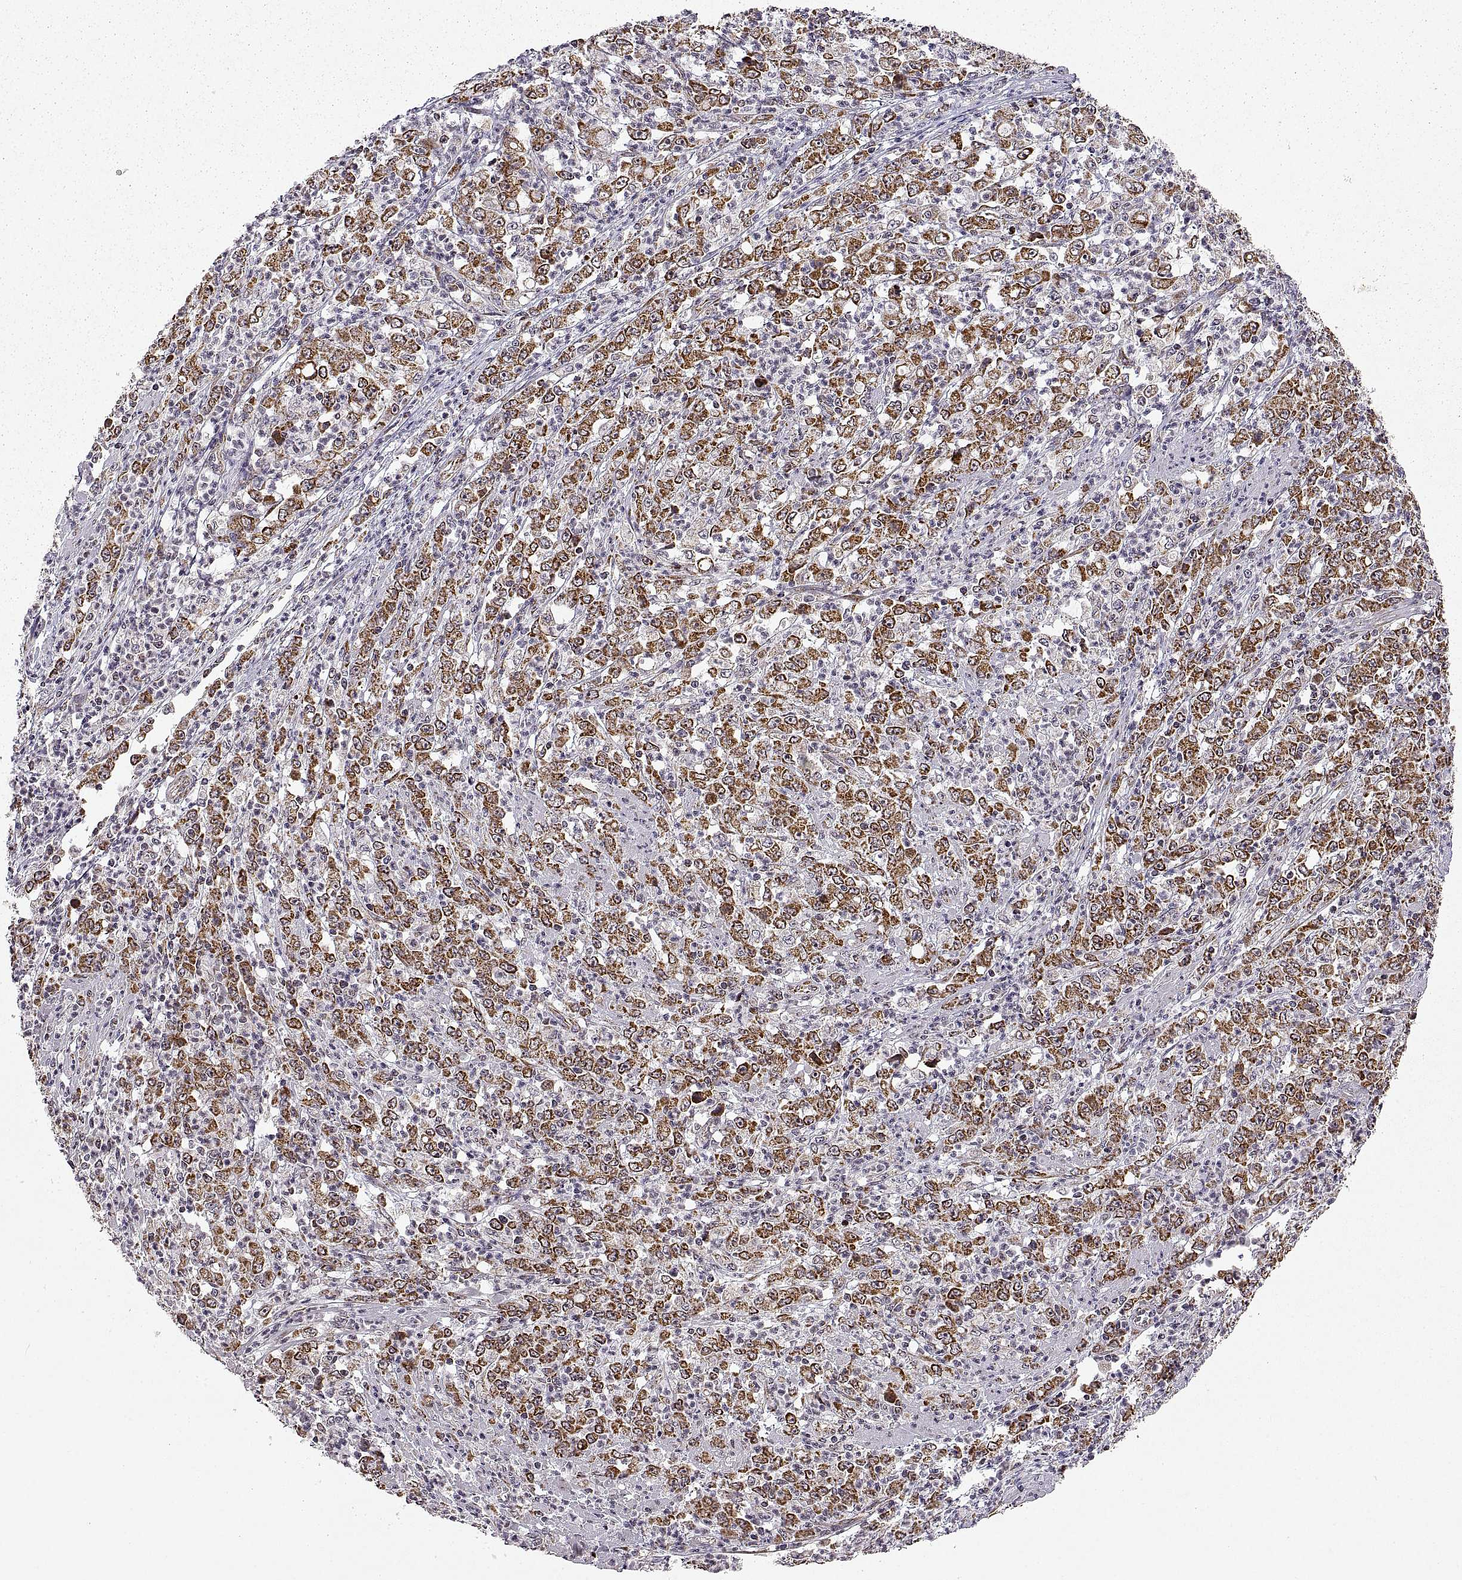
{"staining": {"intensity": "moderate", "quantity": ">75%", "location": "cytoplasmic/membranous"}, "tissue": "stomach cancer", "cell_type": "Tumor cells", "image_type": "cancer", "snomed": [{"axis": "morphology", "description": "Adenocarcinoma, NOS"}, {"axis": "topography", "description": "Stomach, lower"}], "caption": "A high-resolution image shows immunohistochemistry (IHC) staining of stomach adenocarcinoma, which displays moderate cytoplasmic/membranous positivity in about >75% of tumor cells.", "gene": "MANBAL", "patient": {"sex": "female", "age": 71}}